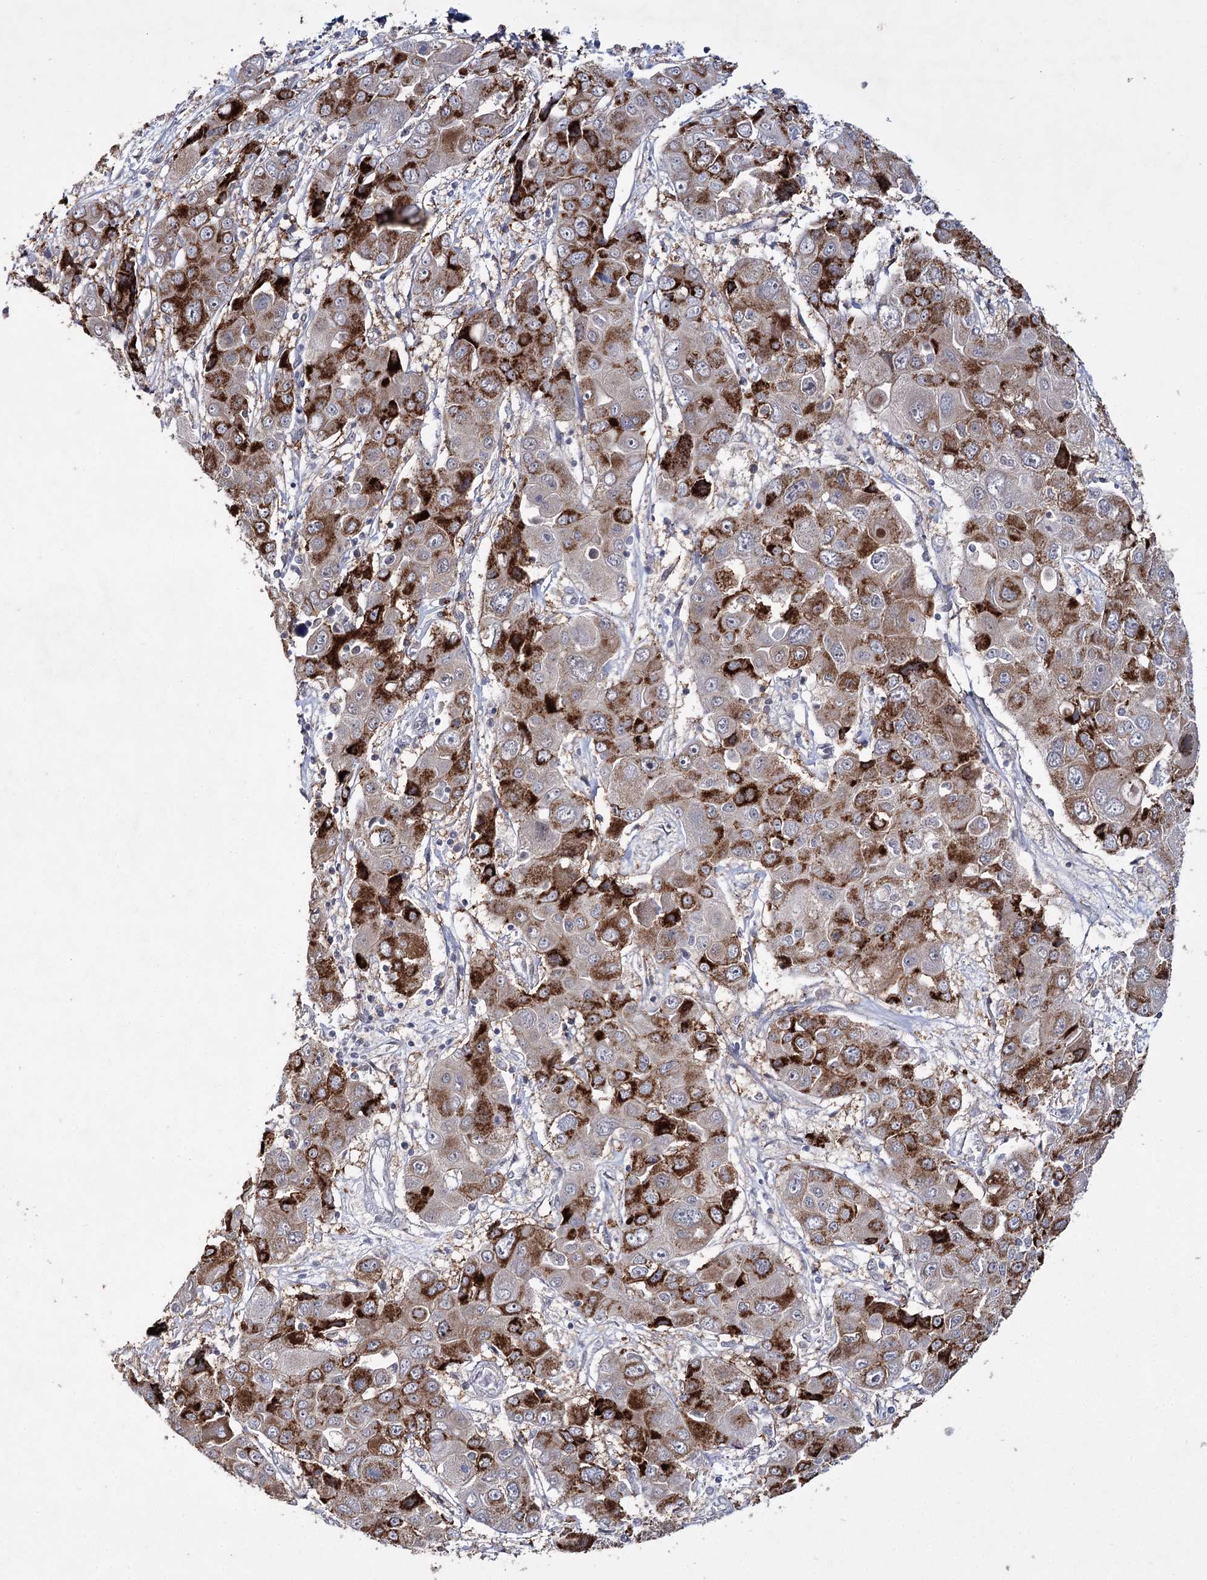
{"staining": {"intensity": "strong", "quantity": "<25%", "location": "cytoplasmic/membranous"}, "tissue": "liver cancer", "cell_type": "Tumor cells", "image_type": "cancer", "snomed": [{"axis": "morphology", "description": "Cholangiocarcinoma"}, {"axis": "topography", "description": "Liver"}], "caption": "Protein staining shows strong cytoplasmic/membranous expression in approximately <25% of tumor cells in cholangiocarcinoma (liver). (DAB = brown stain, brightfield microscopy at high magnification).", "gene": "PHYHIPL", "patient": {"sex": "male", "age": 67}}